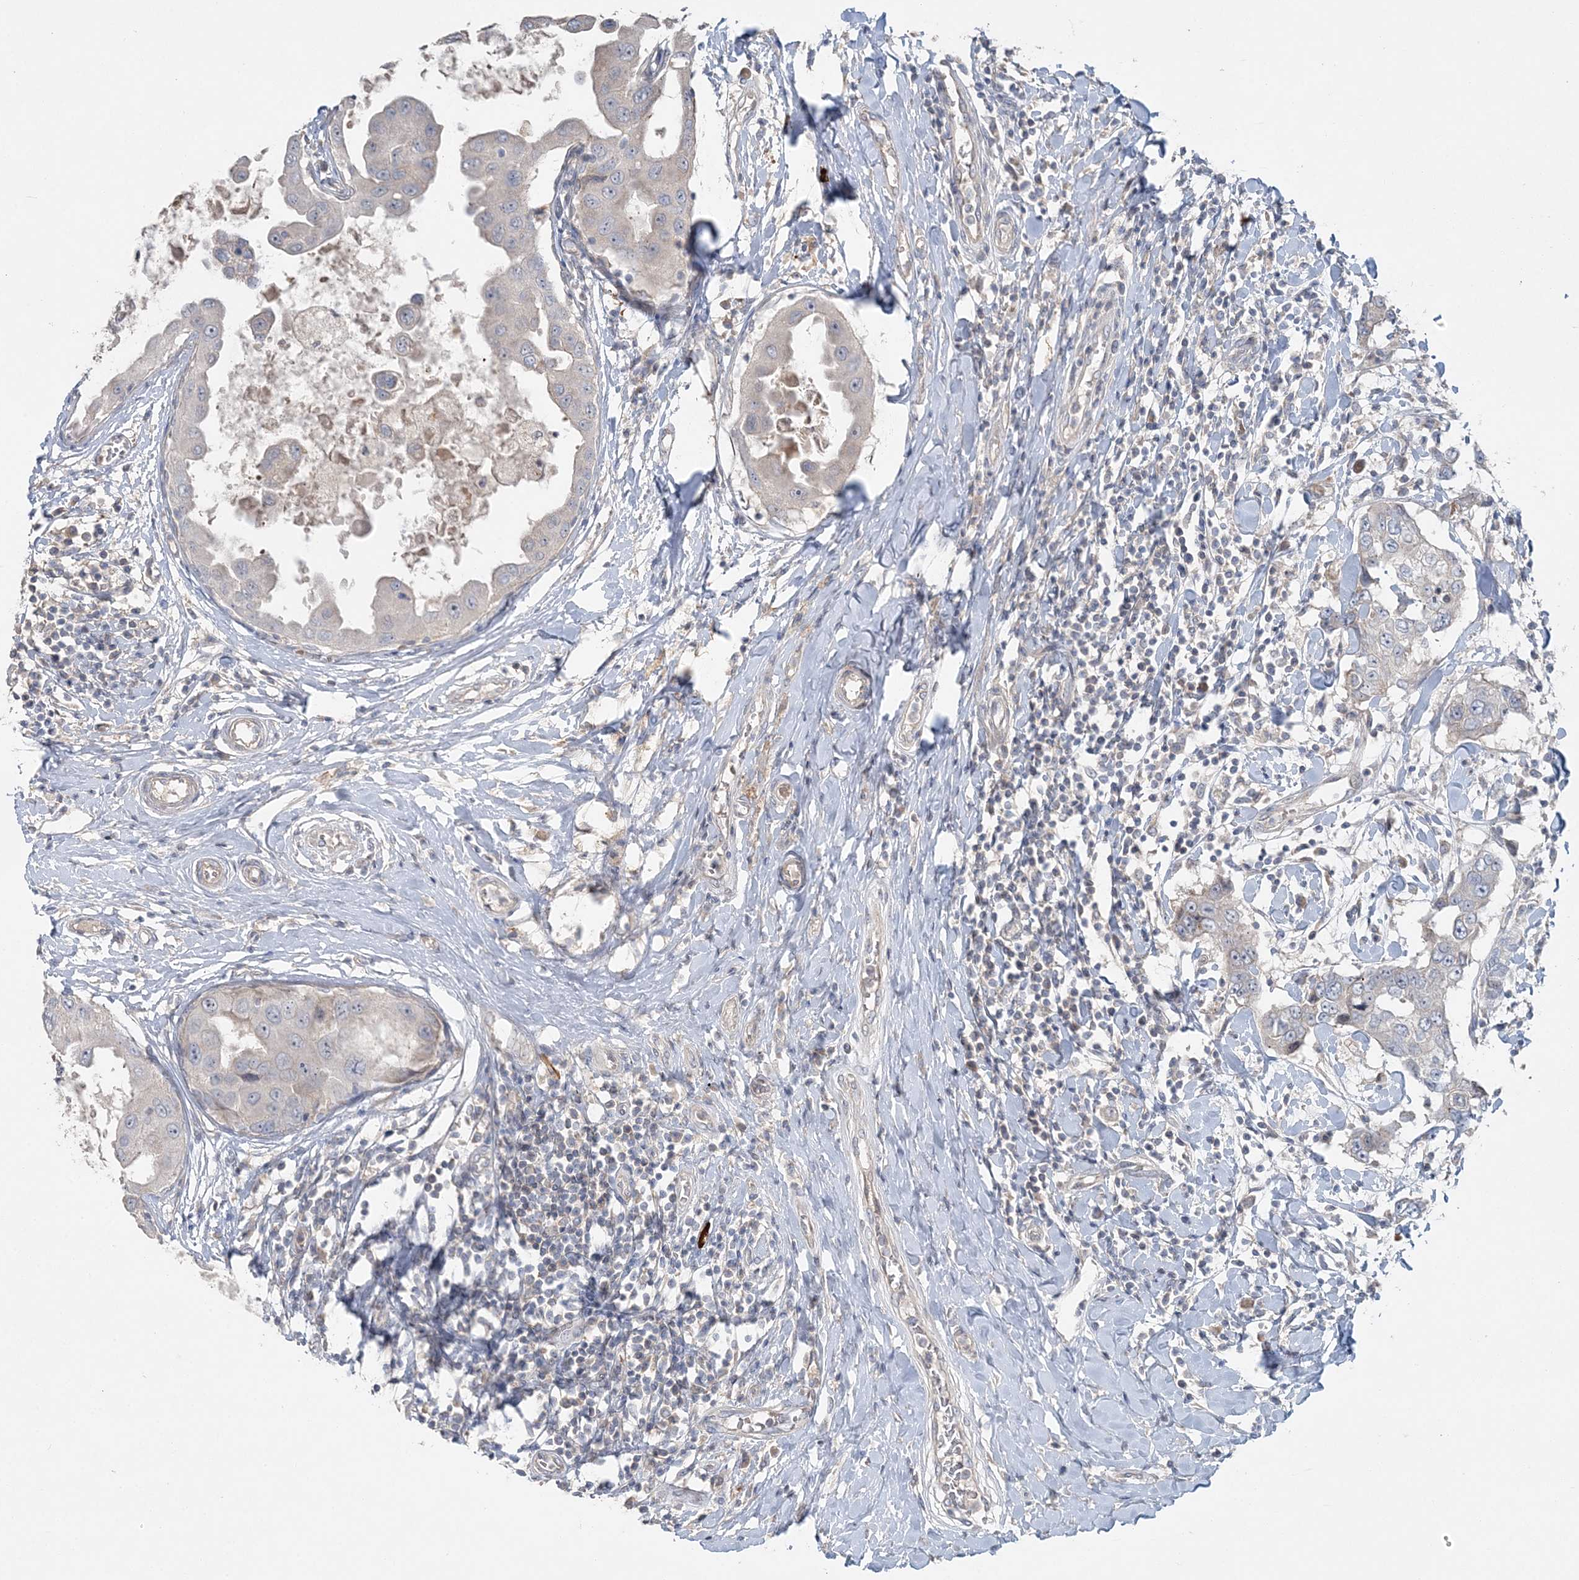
{"staining": {"intensity": "negative", "quantity": "none", "location": "none"}, "tissue": "breast cancer", "cell_type": "Tumor cells", "image_type": "cancer", "snomed": [{"axis": "morphology", "description": "Duct carcinoma"}, {"axis": "topography", "description": "Breast"}], "caption": "High magnification brightfield microscopy of breast cancer stained with DAB (brown) and counterstained with hematoxylin (blue): tumor cells show no significant positivity.", "gene": "SLC4A10", "patient": {"sex": "female", "age": 27}}